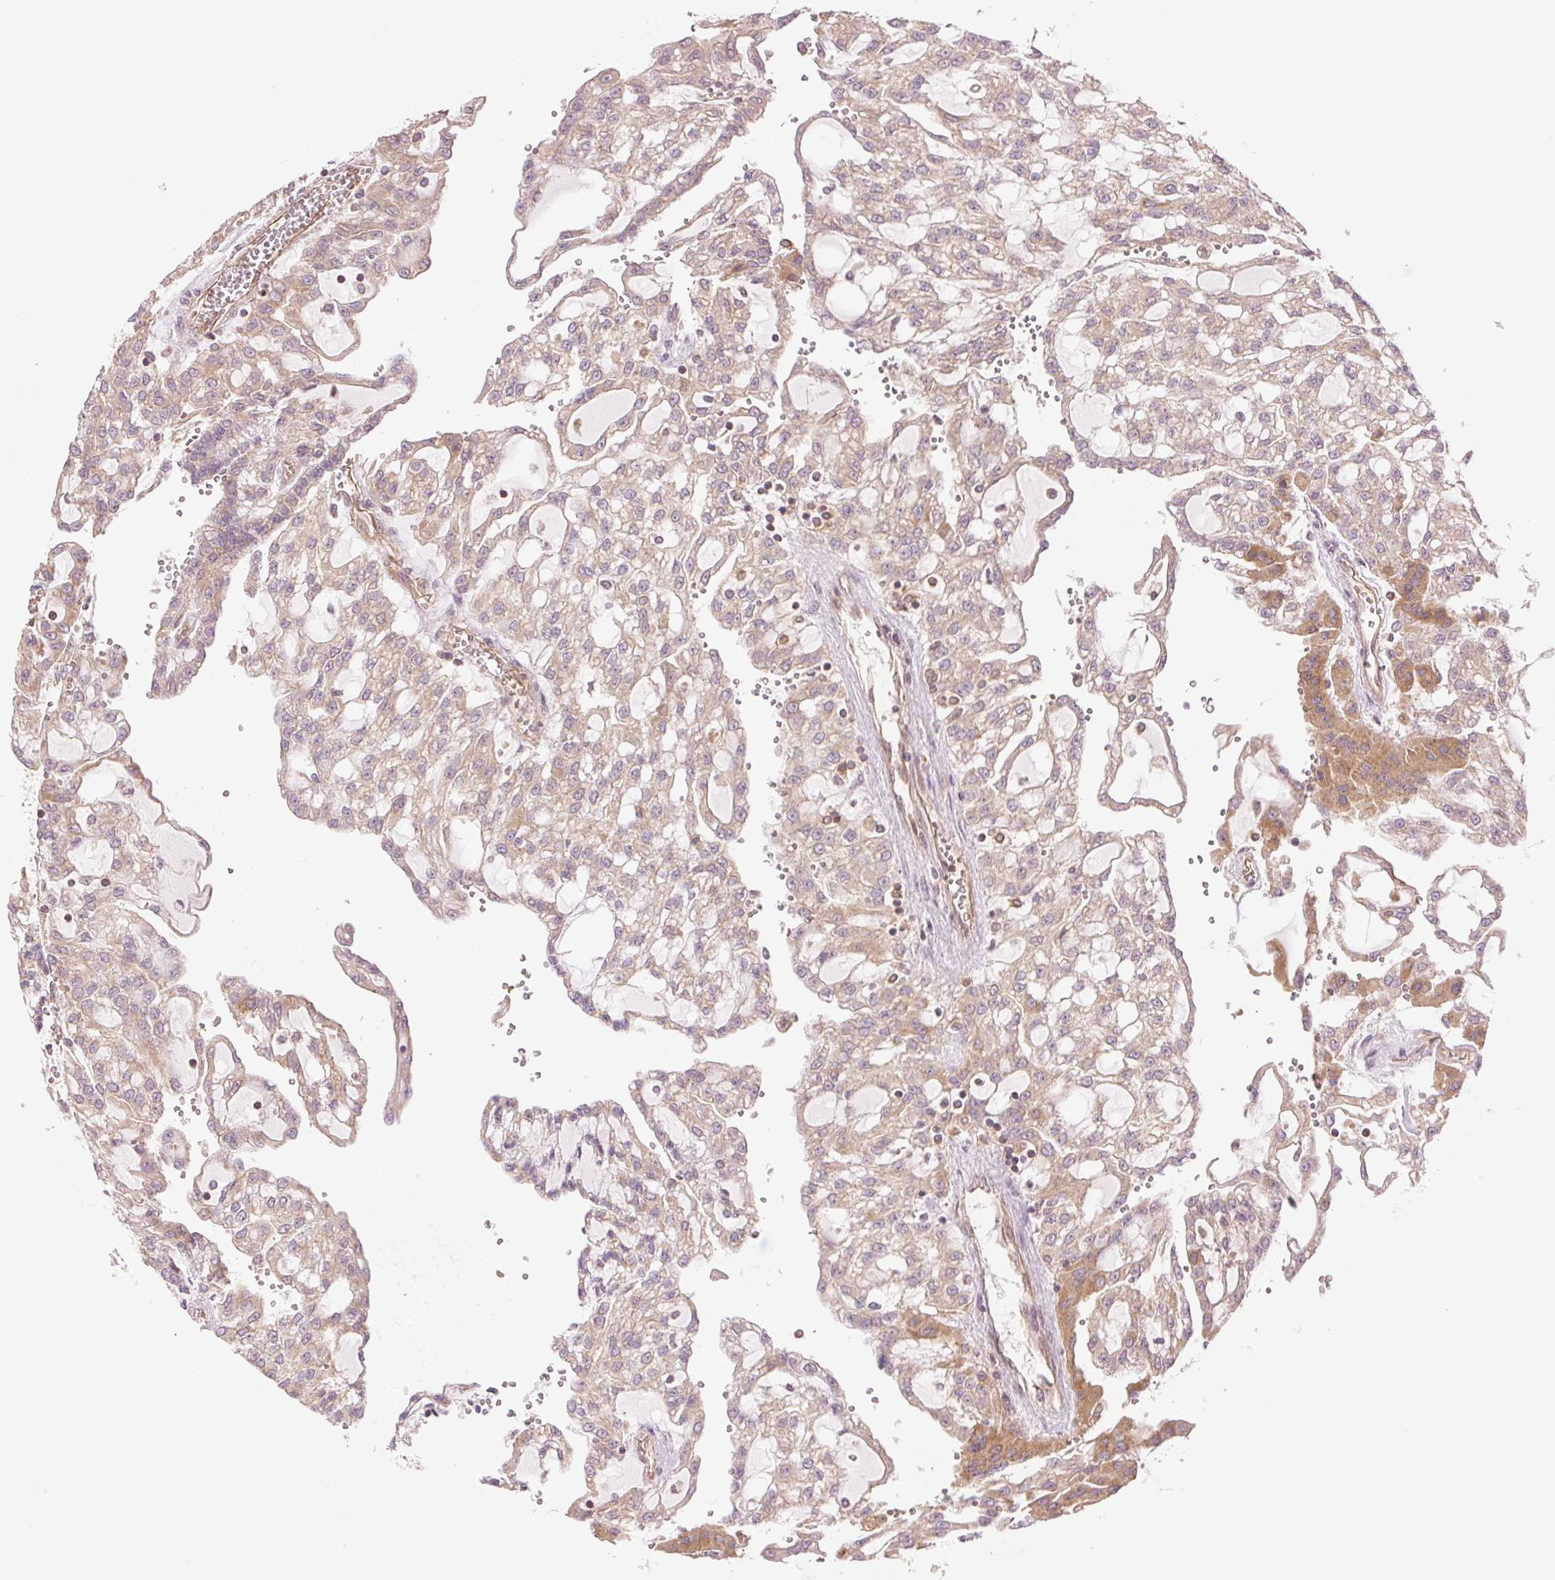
{"staining": {"intensity": "weak", "quantity": ">75%", "location": "cytoplasmic/membranous"}, "tissue": "renal cancer", "cell_type": "Tumor cells", "image_type": "cancer", "snomed": [{"axis": "morphology", "description": "Adenocarcinoma, NOS"}, {"axis": "topography", "description": "Kidney"}], "caption": "Renal cancer was stained to show a protein in brown. There is low levels of weak cytoplasmic/membranous staining in approximately >75% of tumor cells. (DAB (3,3'-diaminobenzidine) IHC with brightfield microscopy, high magnification).", "gene": "STARD7", "patient": {"sex": "male", "age": 63}}